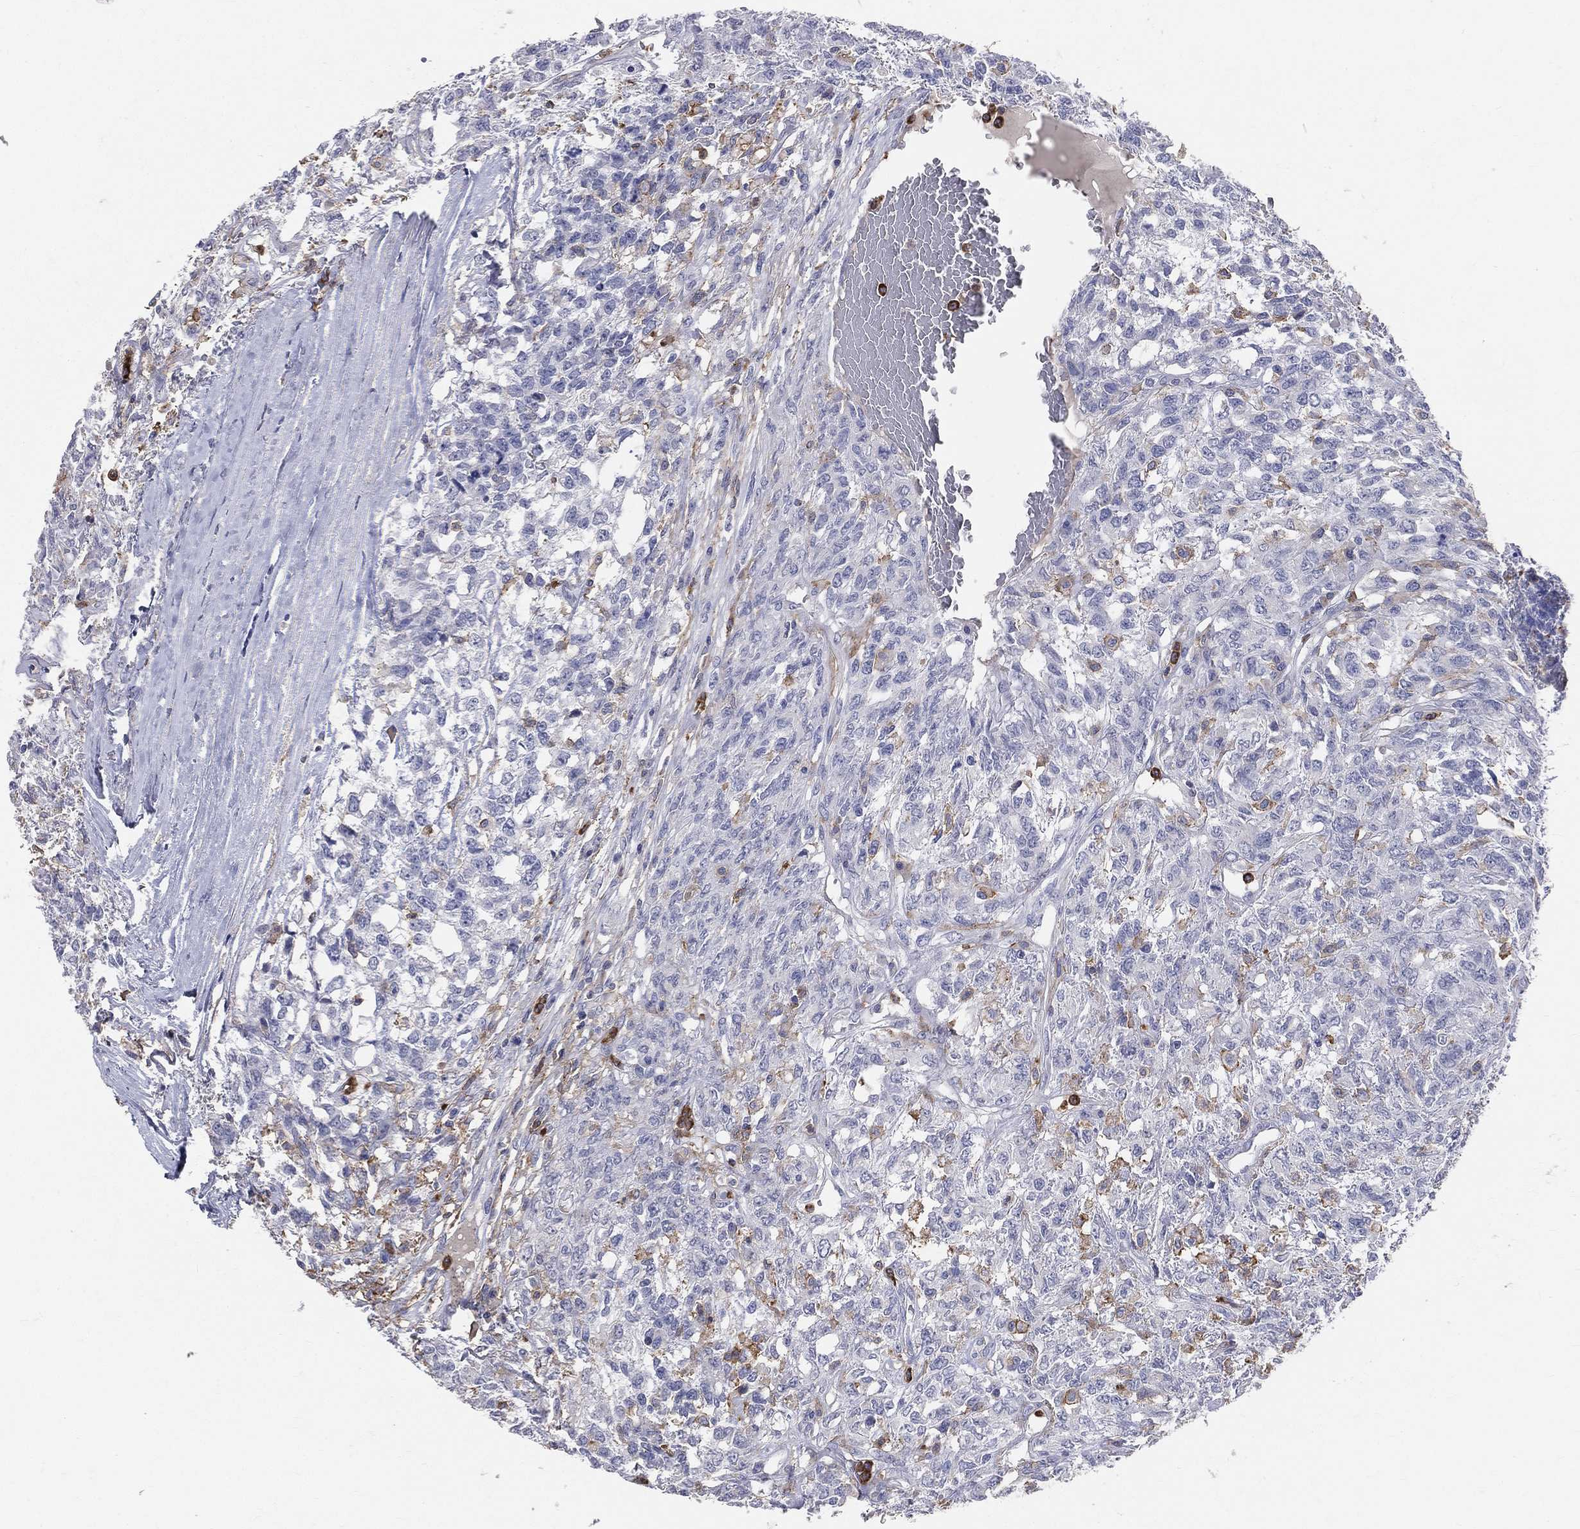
{"staining": {"intensity": "negative", "quantity": "none", "location": "none"}, "tissue": "testis cancer", "cell_type": "Tumor cells", "image_type": "cancer", "snomed": [{"axis": "morphology", "description": "Seminoma, NOS"}, {"axis": "topography", "description": "Testis"}], "caption": "Testis cancer stained for a protein using immunohistochemistry (IHC) displays no expression tumor cells.", "gene": "CD33", "patient": {"sex": "male", "age": 52}}